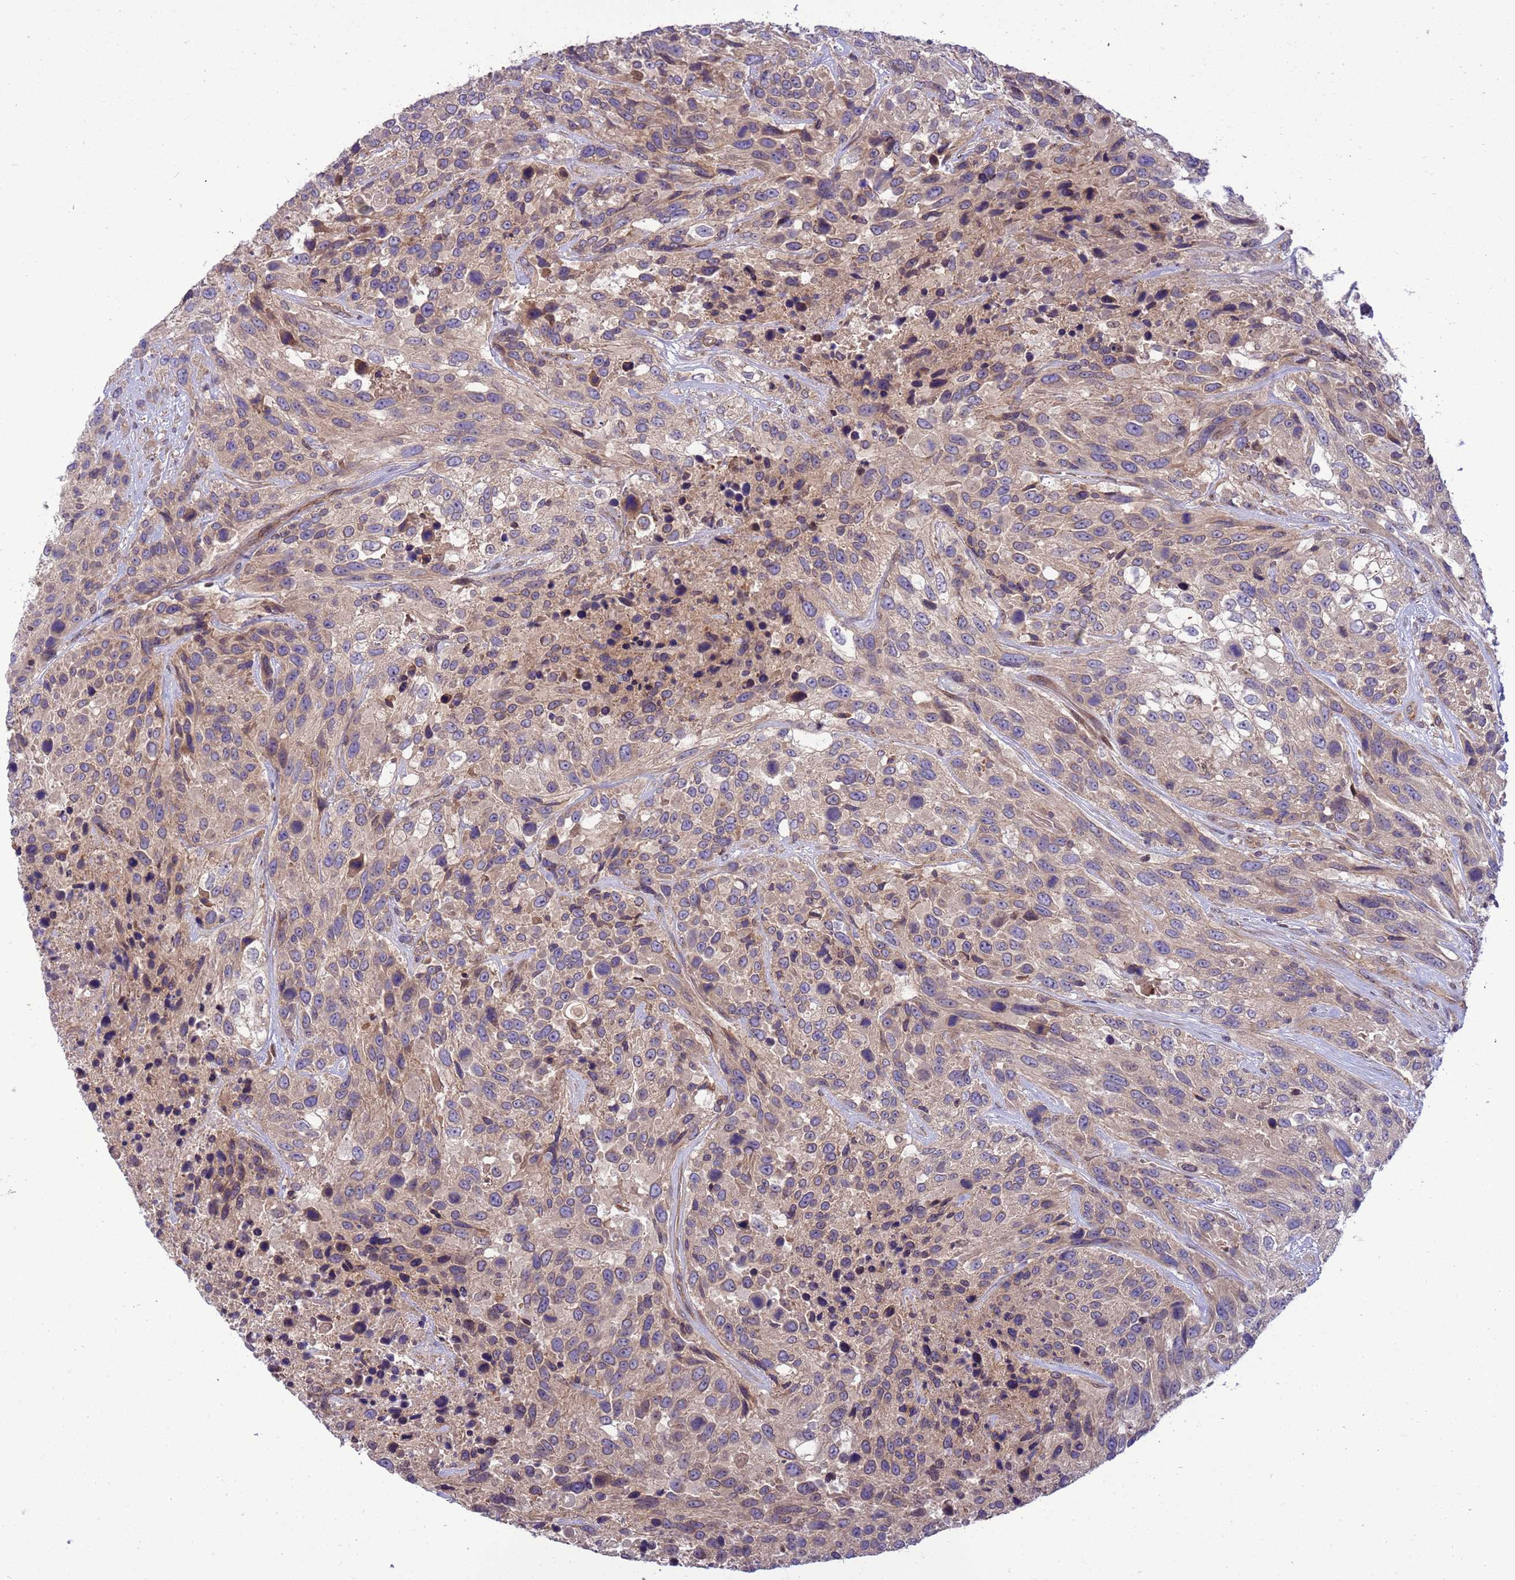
{"staining": {"intensity": "moderate", "quantity": "25%-75%", "location": "cytoplasmic/membranous"}, "tissue": "urothelial cancer", "cell_type": "Tumor cells", "image_type": "cancer", "snomed": [{"axis": "morphology", "description": "Urothelial carcinoma, High grade"}, {"axis": "topography", "description": "Urinary bladder"}], "caption": "This micrograph exhibits immunohistochemistry (IHC) staining of human urothelial cancer, with medium moderate cytoplasmic/membranous staining in approximately 25%-75% of tumor cells.", "gene": "SMCO3", "patient": {"sex": "female", "age": 70}}